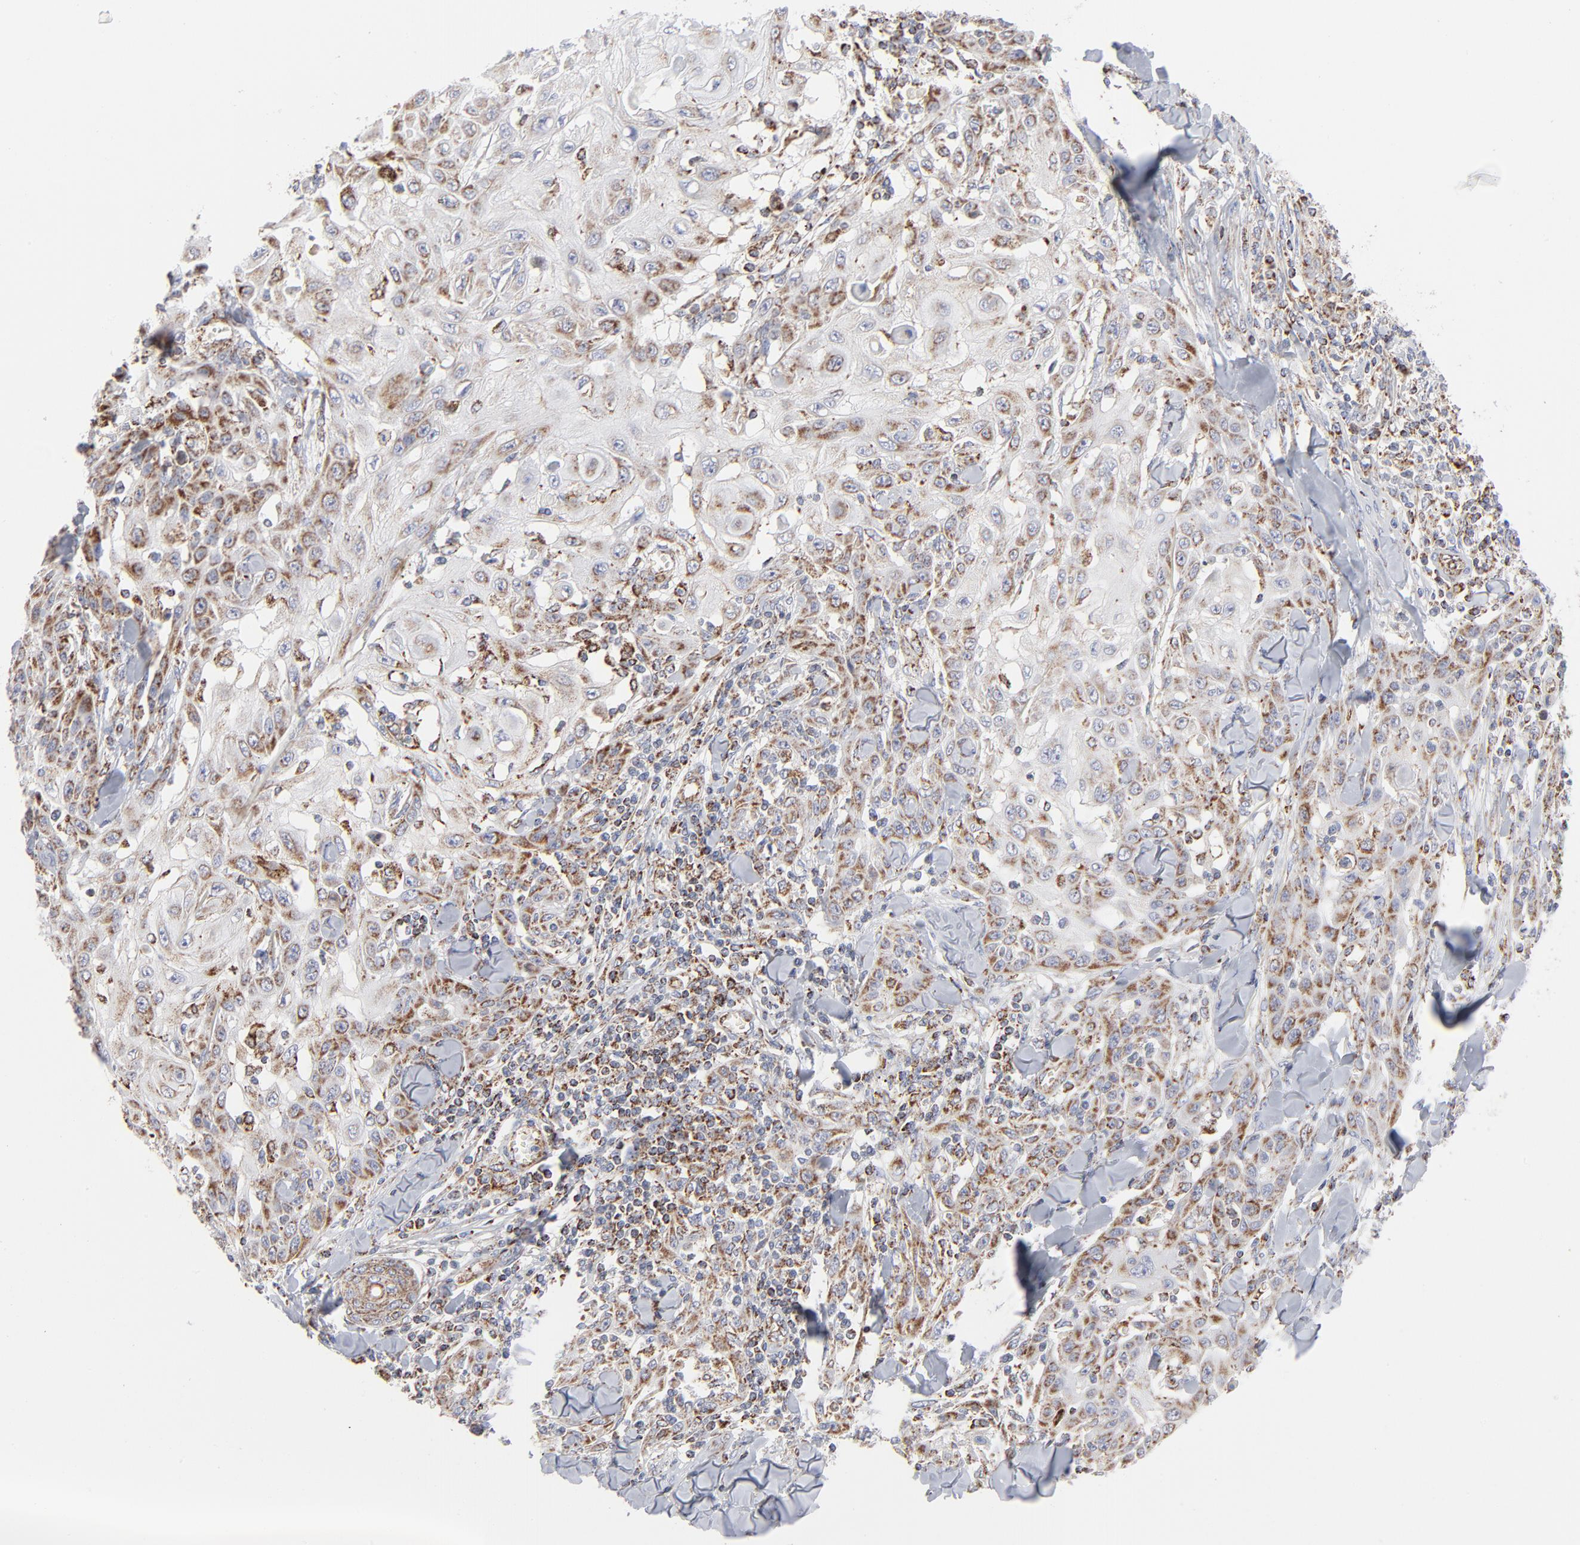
{"staining": {"intensity": "moderate", "quantity": ">75%", "location": "cytoplasmic/membranous"}, "tissue": "skin cancer", "cell_type": "Tumor cells", "image_type": "cancer", "snomed": [{"axis": "morphology", "description": "Squamous cell carcinoma, NOS"}, {"axis": "topography", "description": "Skin"}], "caption": "This image demonstrates immunohistochemistry (IHC) staining of skin cancer, with medium moderate cytoplasmic/membranous staining in approximately >75% of tumor cells.", "gene": "ASB3", "patient": {"sex": "male", "age": 24}}